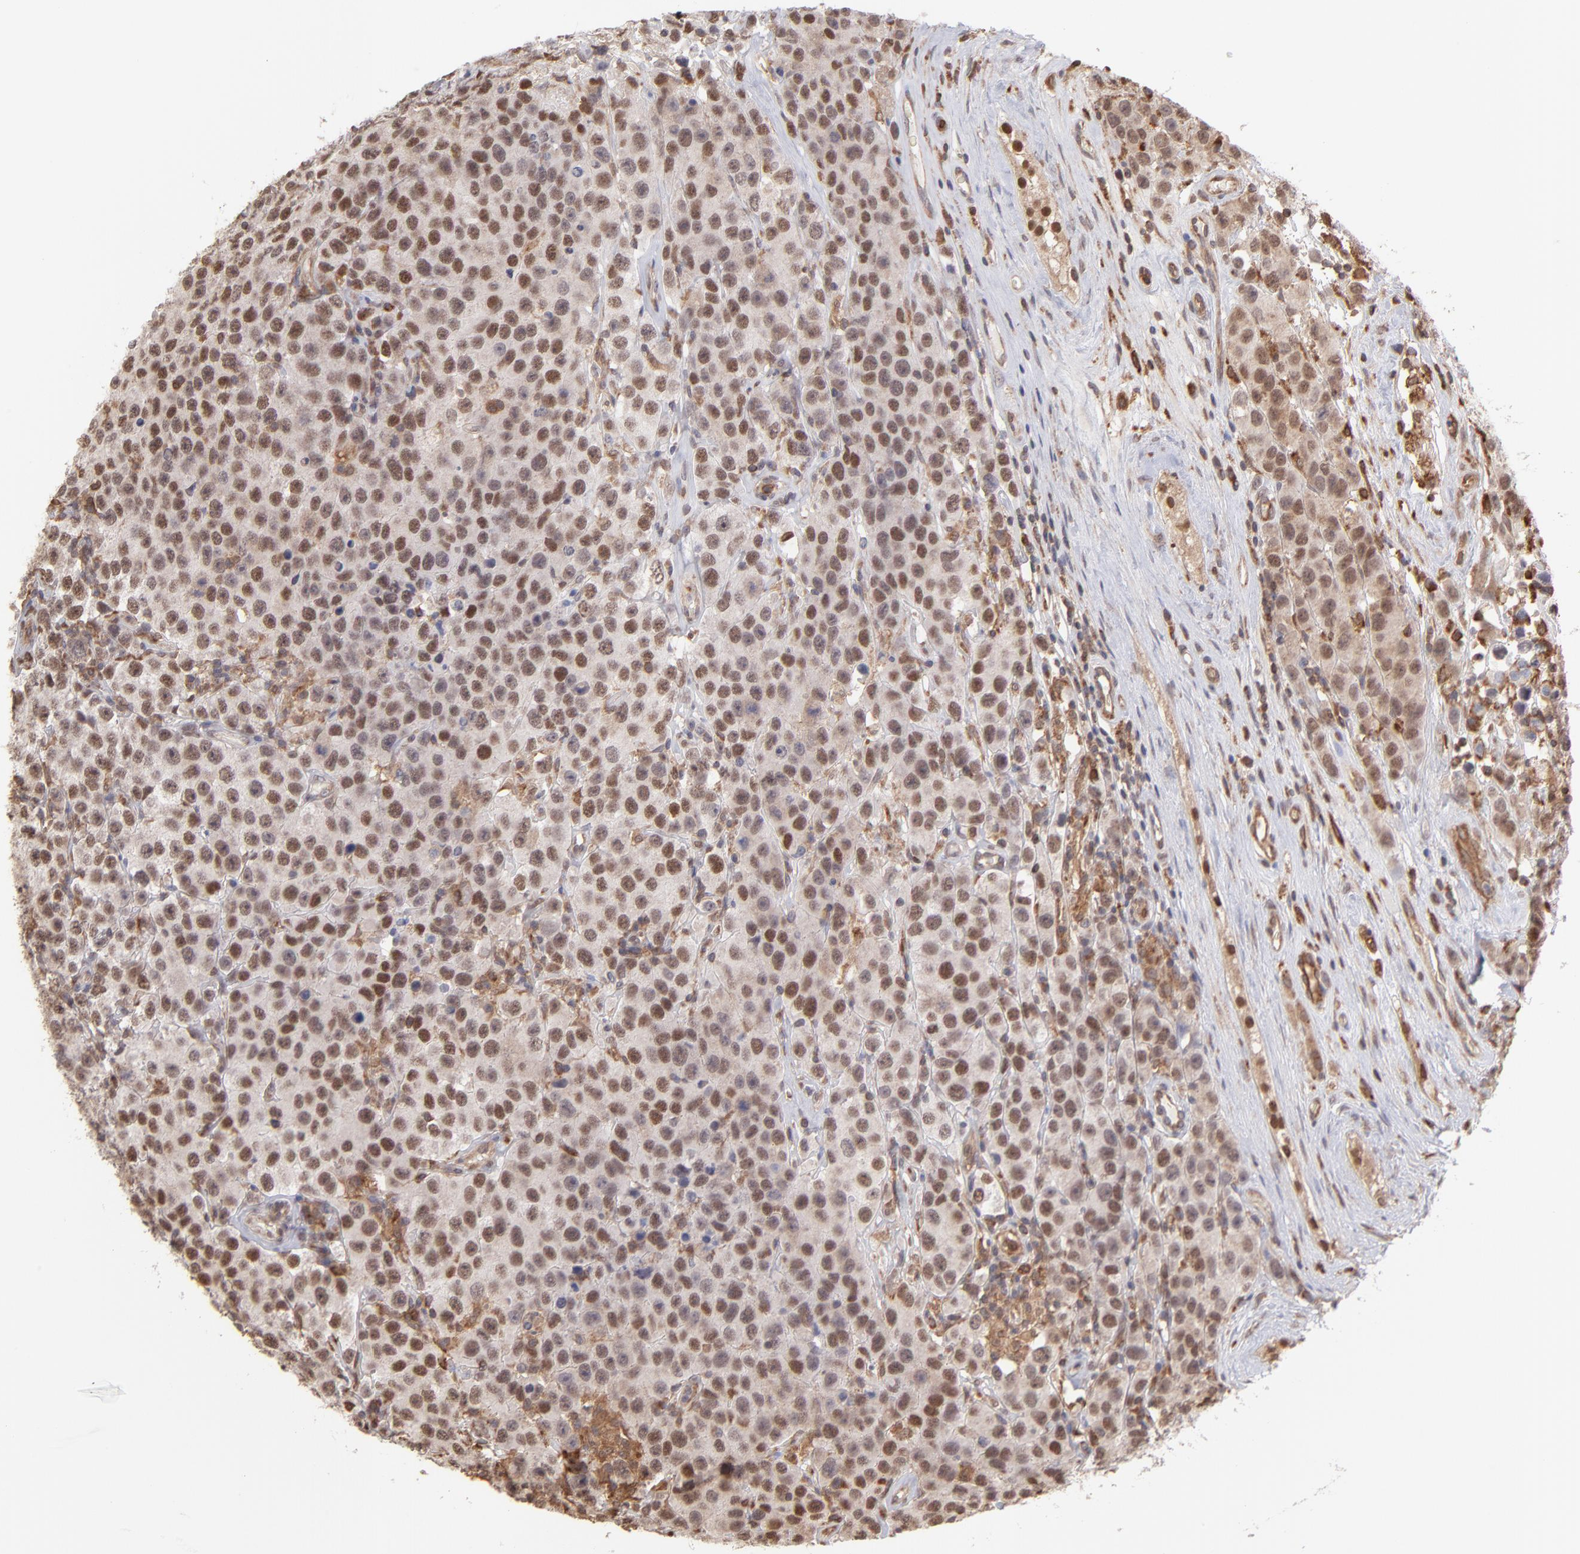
{"staining": {"intensity": "moderate", "quantity": ">75%", "location": "nuclear"}, "tissue": "testis cancer", "cell_type": "Tumor cells", "image_type": "cancer", "snomed": [{"axis": "morphology", "description": "Seminoma, NOS"}, {"axis": "topography", "description": "Testis"}], "caption": "Brown immunohistochemical staining in human testis cancer demonstrates moderate nuclear positivity in approximately >75% of tumor cells. The protein of interest is shown in brown color, while the nuclei are stained blue.", "gene": "OAS1", "patient": {"sex": "male", "age": 52}}